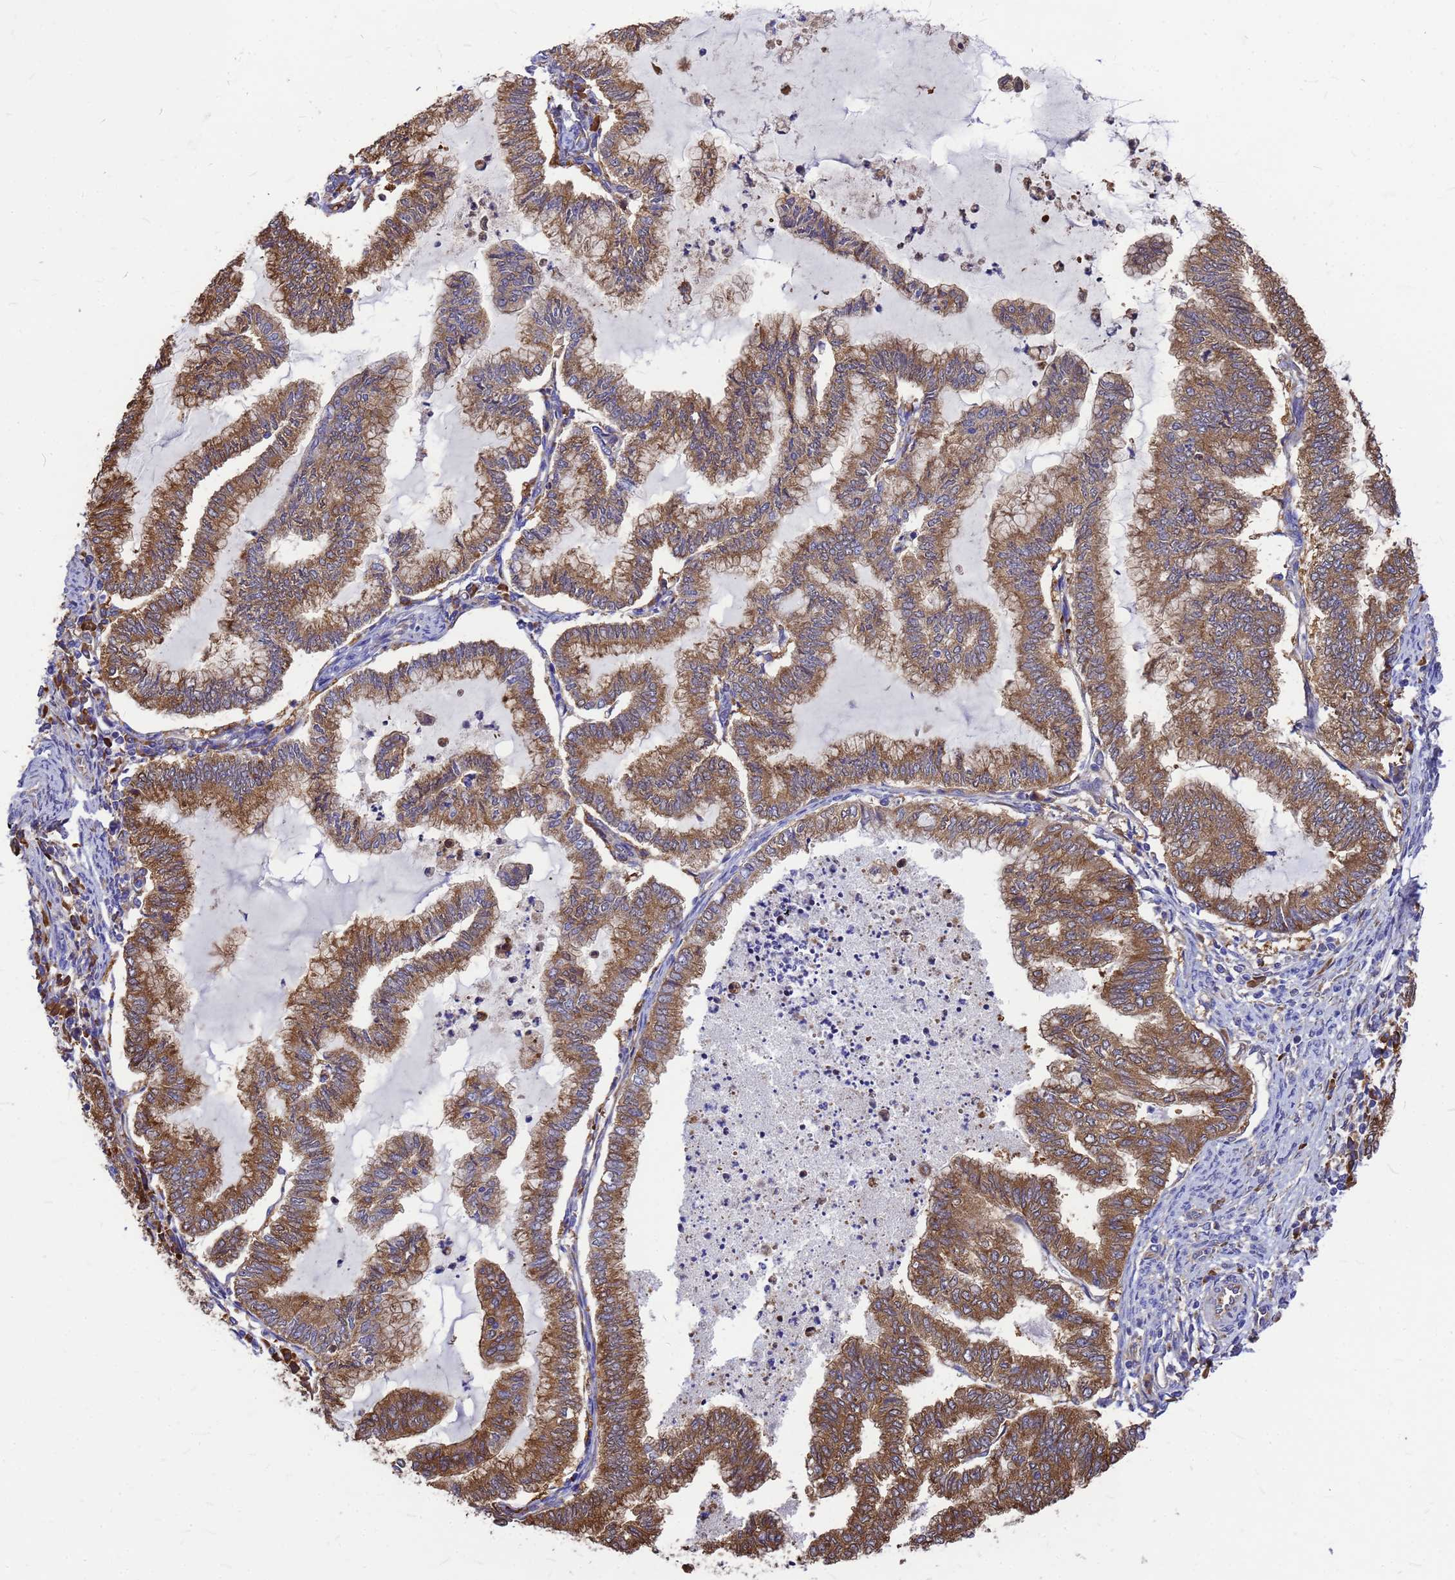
{"staining": {"intensity": "moderate", "quantity": ">75%", "location": "cytoplasmic/membranous"}, "tissue": "endometrial cancer", "cell_type": "Tumor cells", "image_type": "cancer", "snomed": [{"axis": "morphology", "description": "Adenocarcinoma, NOS"}, {"axis": "topography", "description": "Endometrium"}], "caption": "The immunohistochemical stain shows moderate cytoplasmic/membranous staining in tumor cells of adenocarcinoma (endometrial) tissue. The staining was performed using DAB, with brown indicating positive protein expression. Nuclei are stained blue with hematoxylin.", "gene": "GID4", "patient": {"sex": "female", "age": 79}}